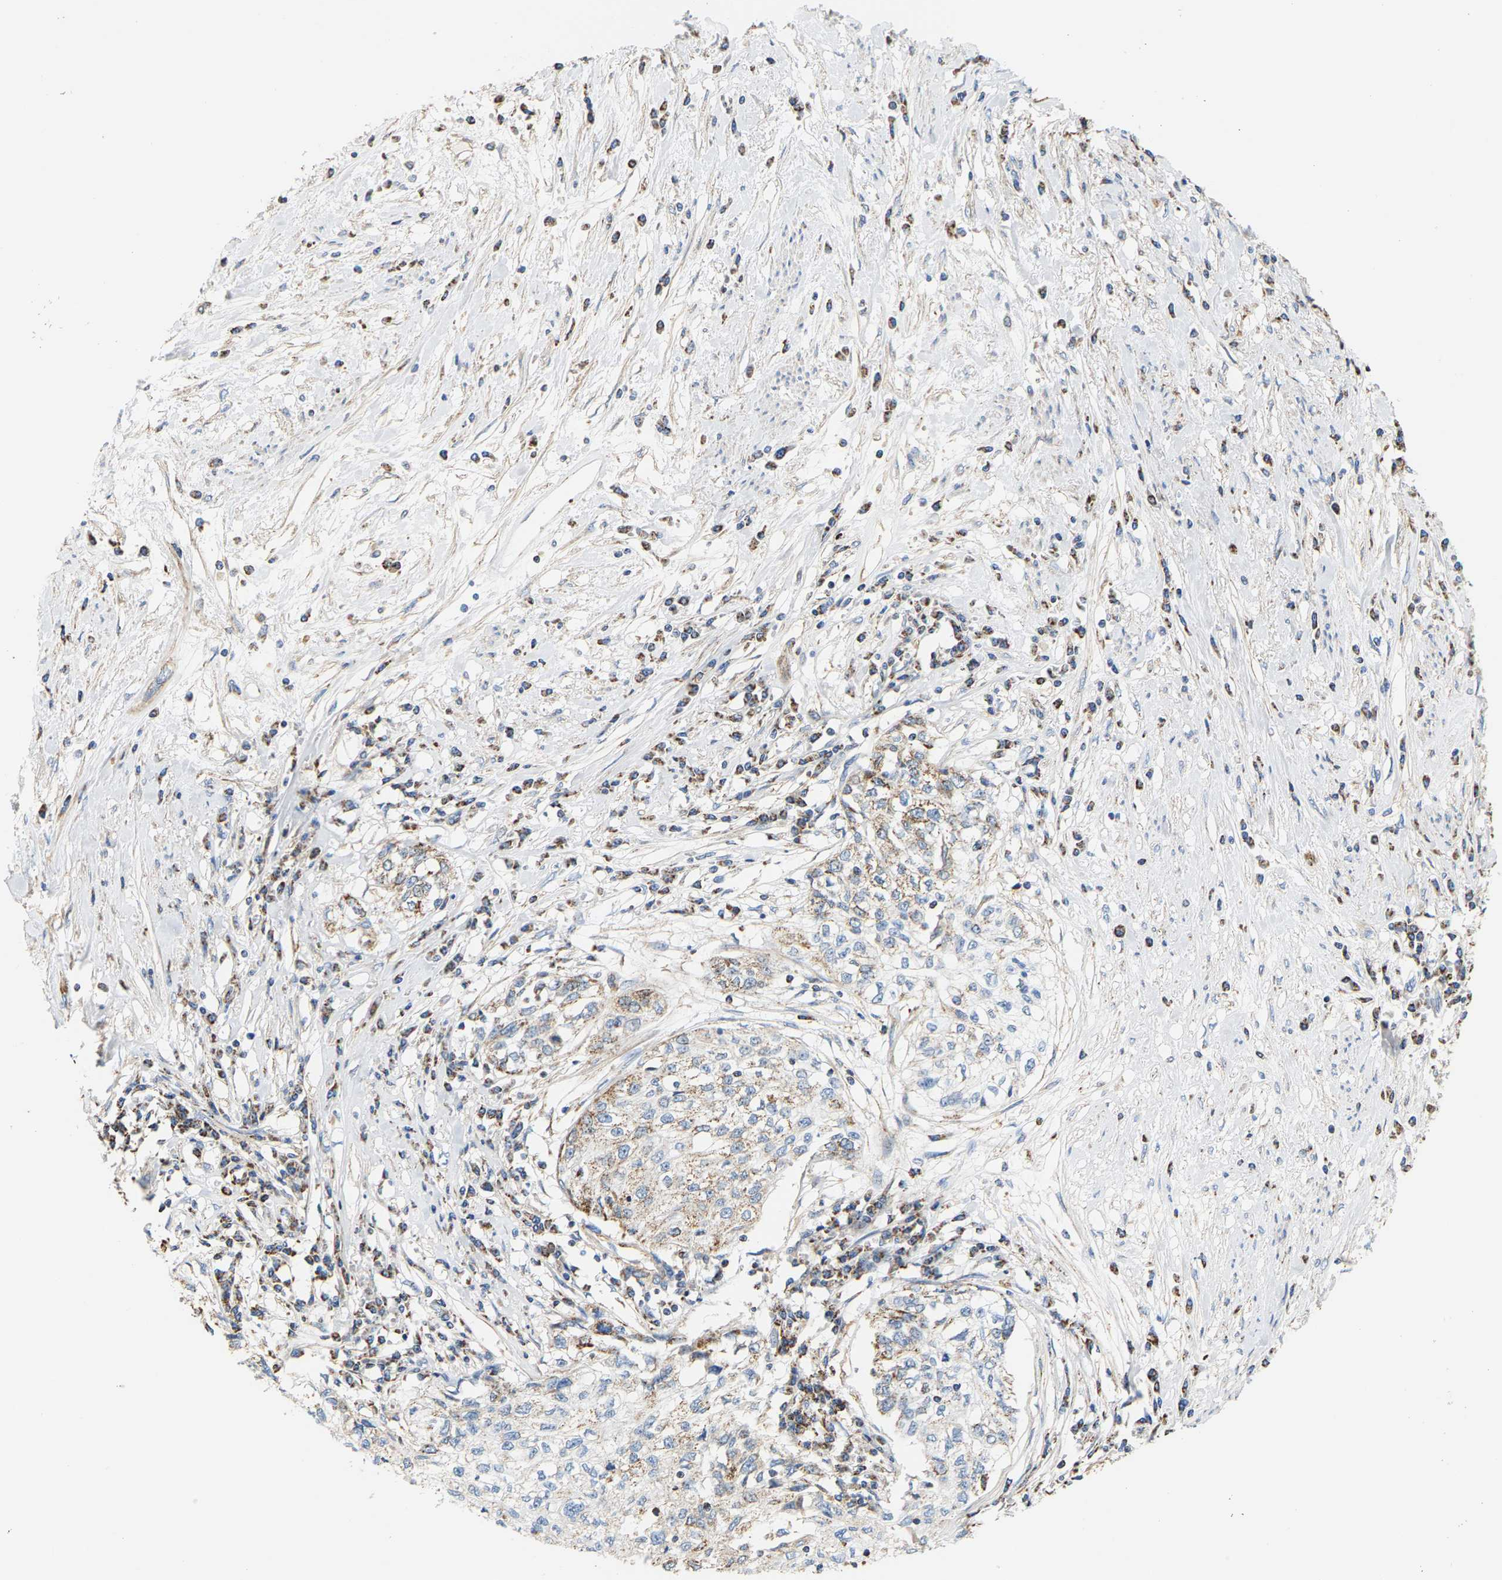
{"staining": {"intensity": "moderate", "quantity": "25%-75%", "location": "cytoplasmic/membranous"}, "tissue": "cervical cancer", "cell_type": "Tumor cells", "image_type": "cancer", "snomed": [{"axis": "morphology", "description": "Squamous cell carcinoma, NOS"}, {"axis": "topography", "description": "Cervix"}], "caption": "IHC staining of cervical cancer, which exhibits medium levels of moderate cytoplasmic/membranous staining in about 25%-75% of tumor cells indicating moderate cytoplasmic/membranous protein positivity. The staining was performed using DAB (3,3'-diaminobenzidine) (brown) for protein detection and nuclei were counterstained in hematoxylin (blue).", "gene": "SHMT2", "patient": {"sex": "female", "age": 57}}